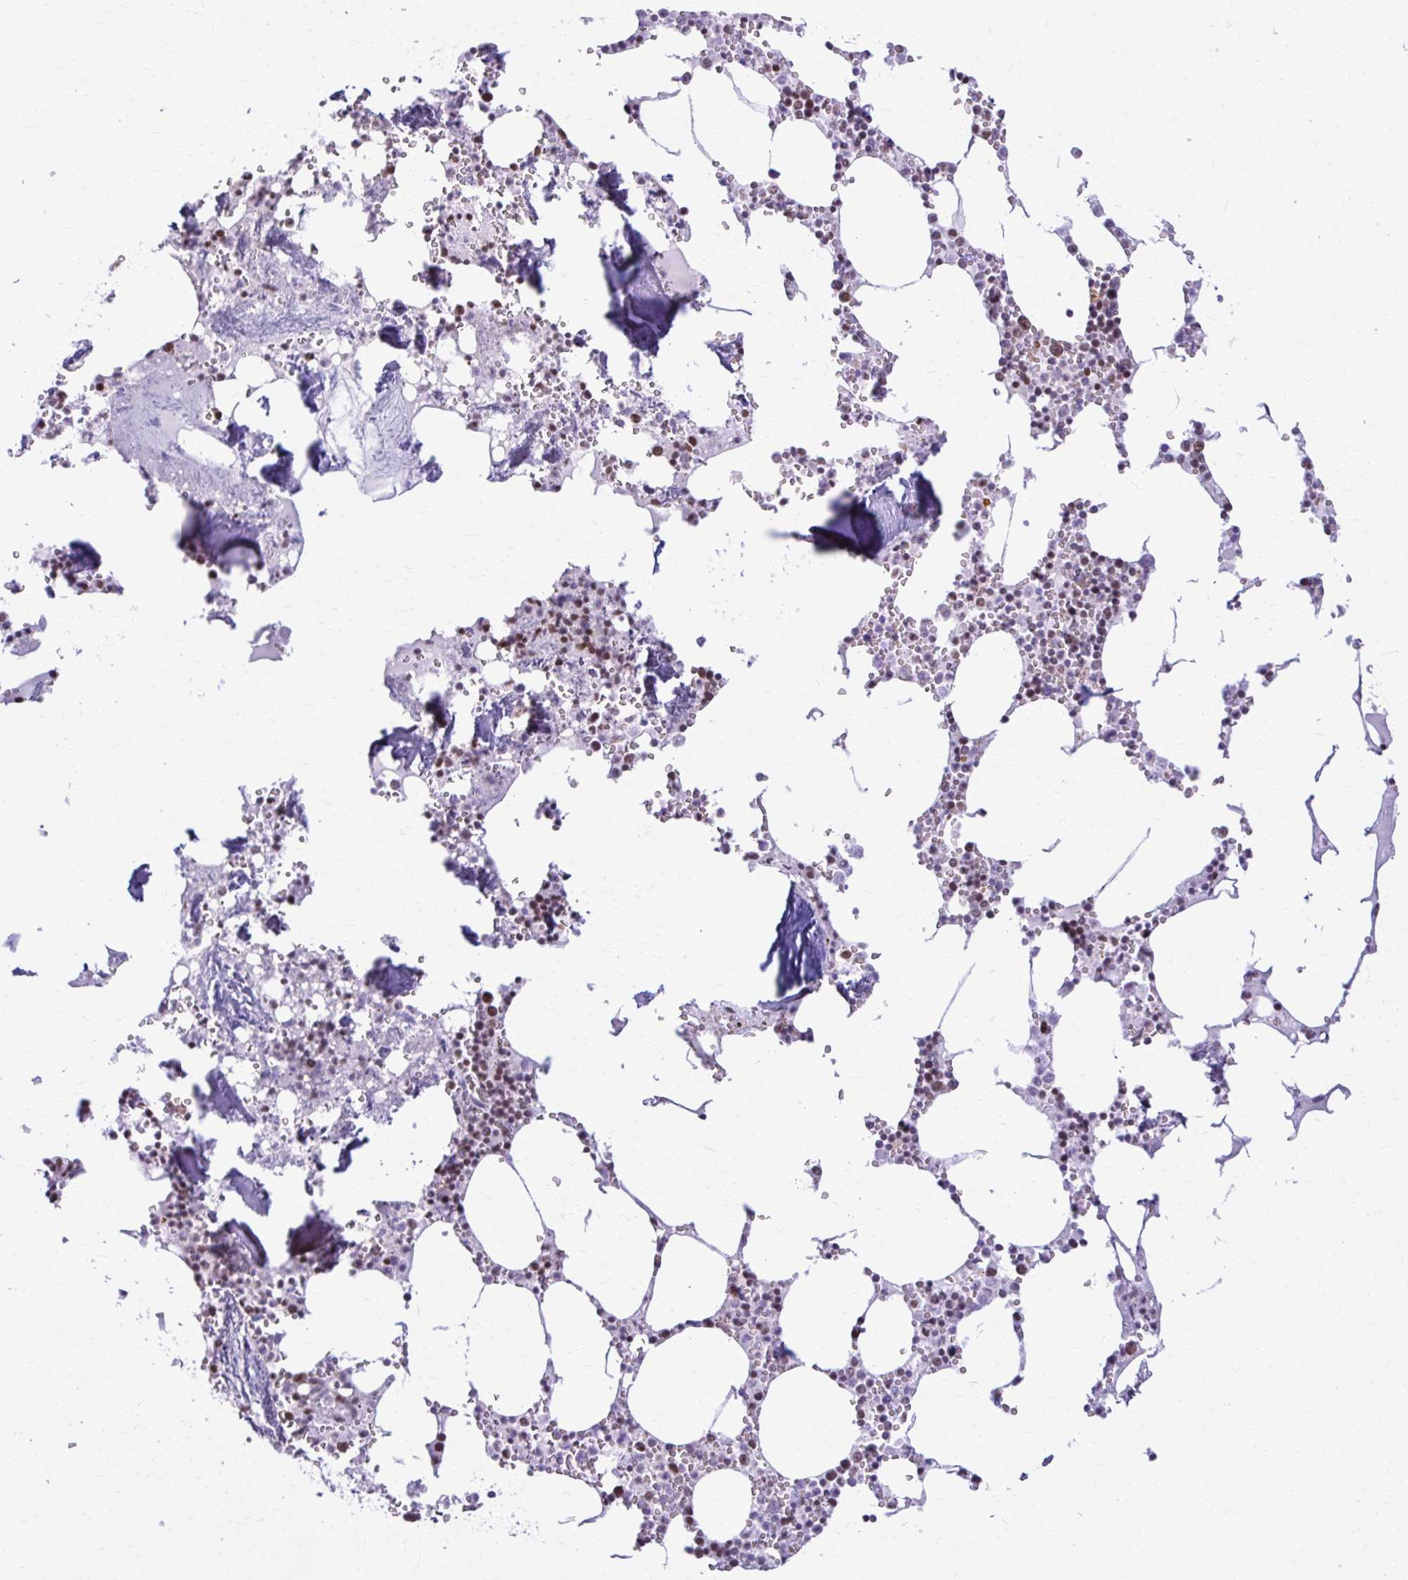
{"staining": {"intensity": "moderate", "quantity": ">75%", "location": "nuclear"}, "tissue": "bone marrow", "cell_type": "Hematopoietic cells", "image_type": "normal", "snomed": [{"axis": "morphology", "description": "Normal tissue, NOS"}, {"axis": "topography", "description": "Bone marrow"}], "caption": "The micrograph demonstrates staining of normal bone marrow, revealing moderate nuclear protein positivity (brown color) within hematopoietic cells.", "gene": "PABIR1", "patient": {"sex": "male", "age": 54}}